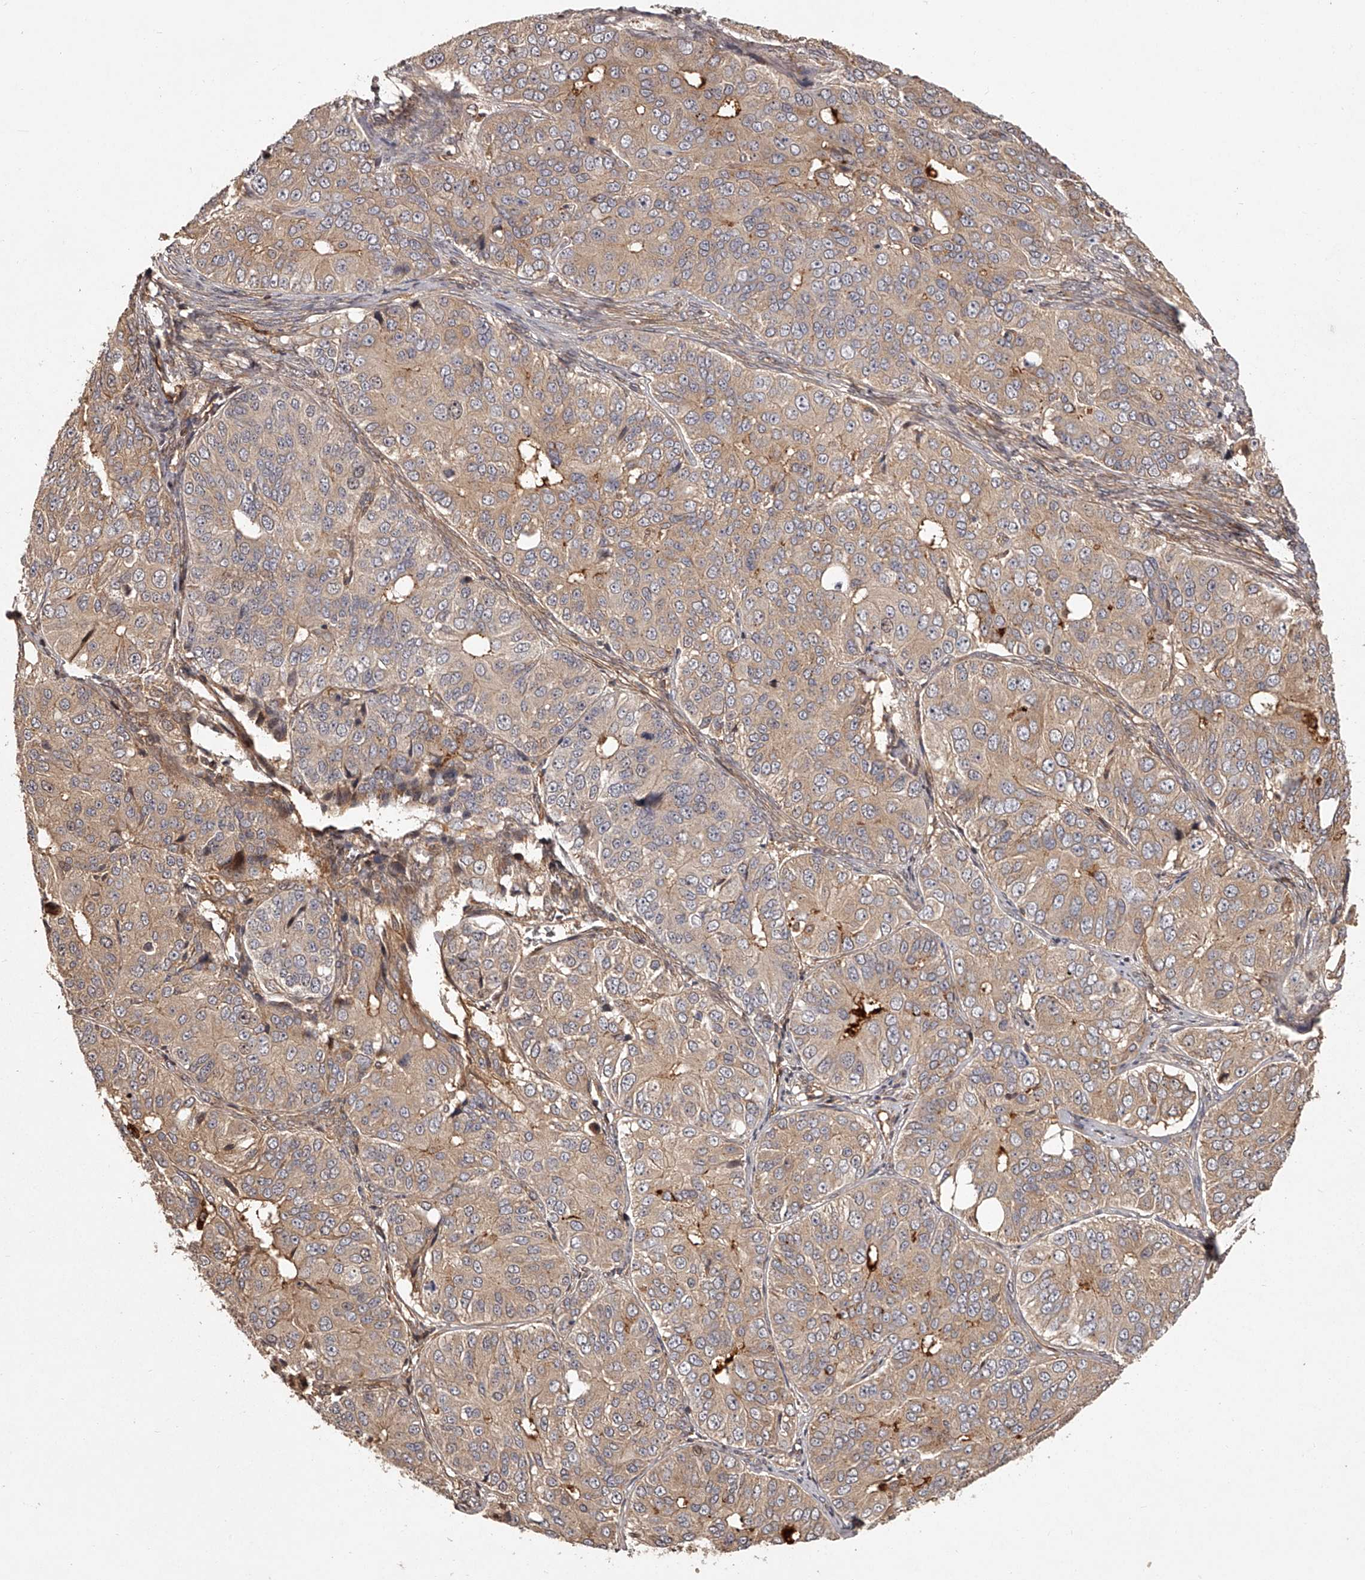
{"staining": {"intensity": "weak", "quantity": ">75%", "location": "cytoplasmic/membranous"}, "tissue": "ovarian cancer", "cell_type": "Tumor cells", "image_type": "cancer", "snomed": [{"axis": "morphology", "description": "Carcinoma, endometroid"}, {"axis": "topography", "description": "Ovary"}], "caption": "Ovarian endometroid carcinoma stained with a brown dye demonstrates weak cytoplasmic/membranous positive positivity in about >75% of tumor cells.", "gene": "CRYZL1", "patient": {"sex": "female", "age": 51}}